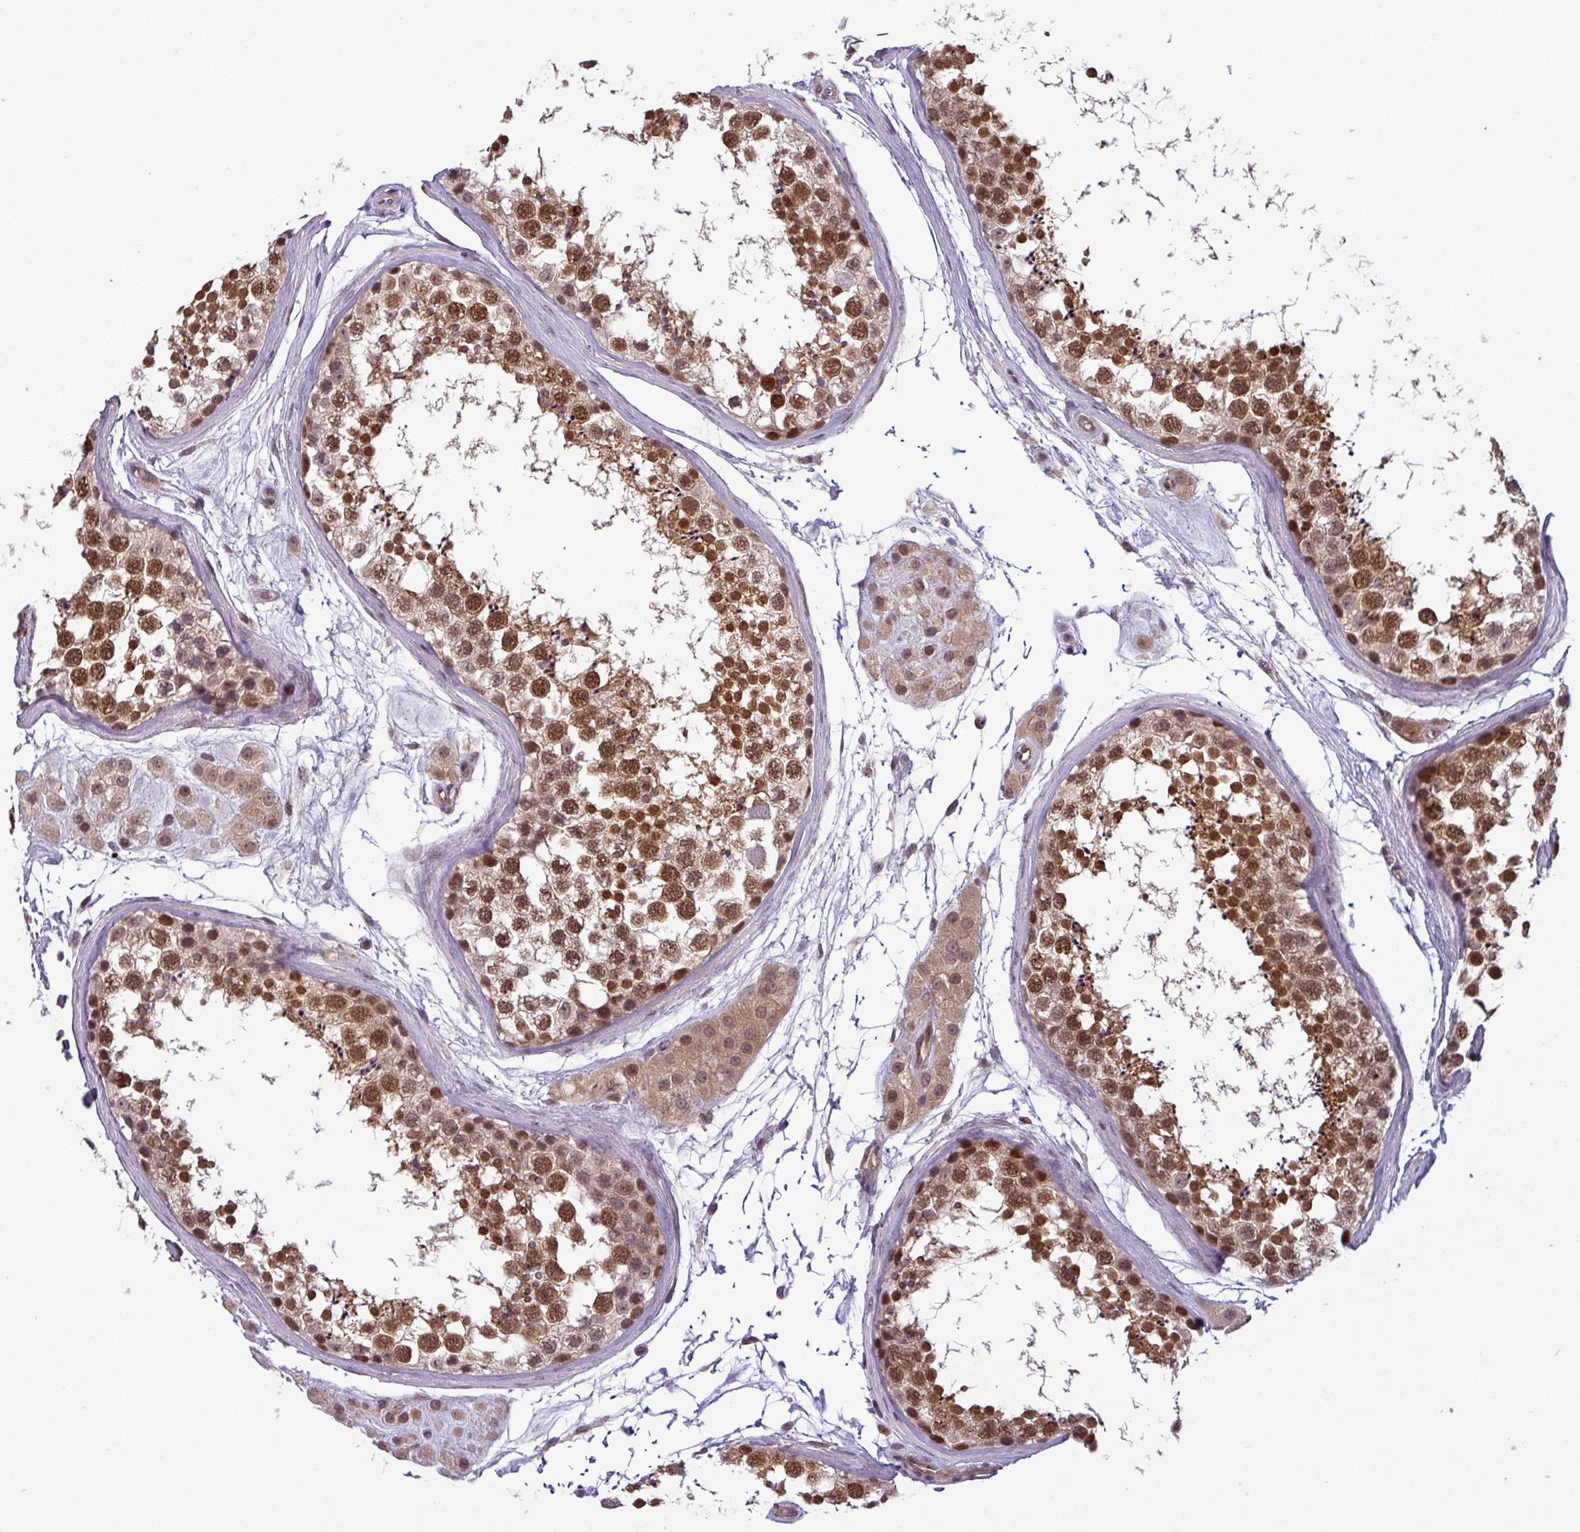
{"staining": {"intensity": "moderate", "quantity": ">75%", "location": "nuclear"}, "tissue": "testis", "cell_type": "Cells in seminiferous ducts", "image_type": "normal", "snomed": [{"axis": "morphology", "description": "Normal tissue, NOS"}, {"axis": "topography", "description": "Testis"}], "caption": "A medium amount of moderate nuclear expression is appreciated in approximately >75% of cells in seminiferous ducts in unremarkable testis.", "gene": "NPFFR1", "patient": {"sex": "male", "age": 56}}